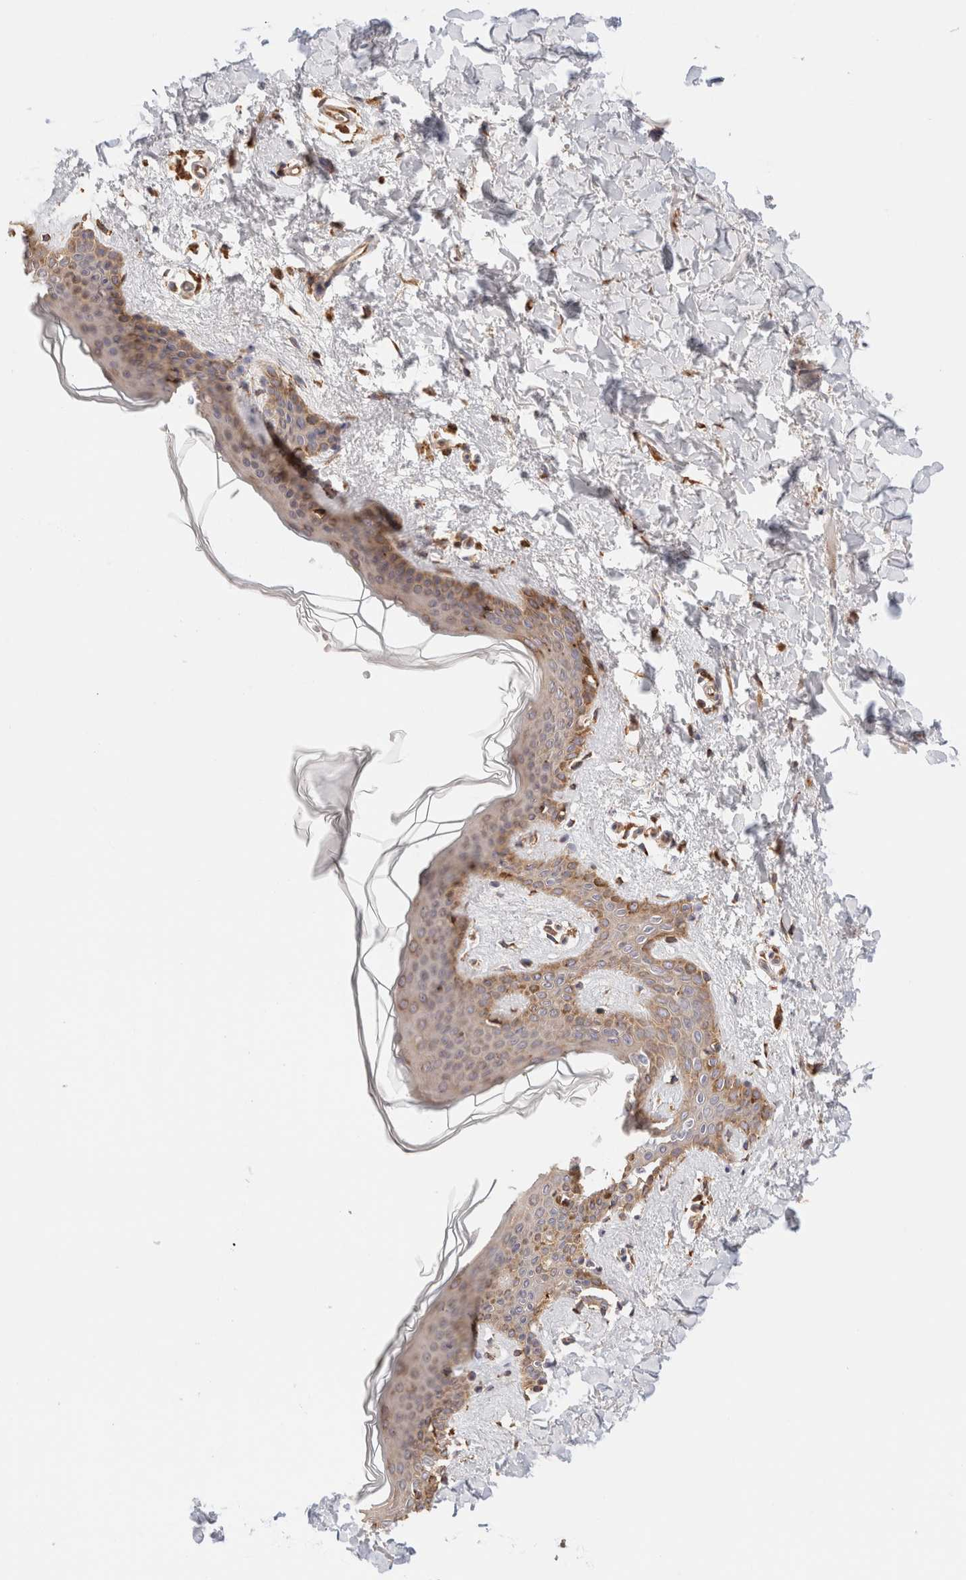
{"staining": {"intensity": "moderate", "quantity": ">75%", "location": "cytoplasmic/membranous"}, "tissue": "skin", "cell_type": "Fibroblasts", "image_type": "normal", "snomed": [{"axis": "morphology", "description": "Normal tissue, NOS"}, {"axis": "topography", "description": "Skin"}], "caption": "High-magnification brightfield microscopy of benign skin stained with DAB (brown) and counterstained with hematoxylin (blue). fibroblasts exhibit moderate cytoplasmic/membranous positivity is seen in about>75% of cells. The protein is stained brown, and the nuclei are stained in blue (DAB (3,3'-diaminobenzidine) IHC with brightfield microscopy, high magnification).", "gene": "FER", "patient": {"sex": "female", "age": 46}}